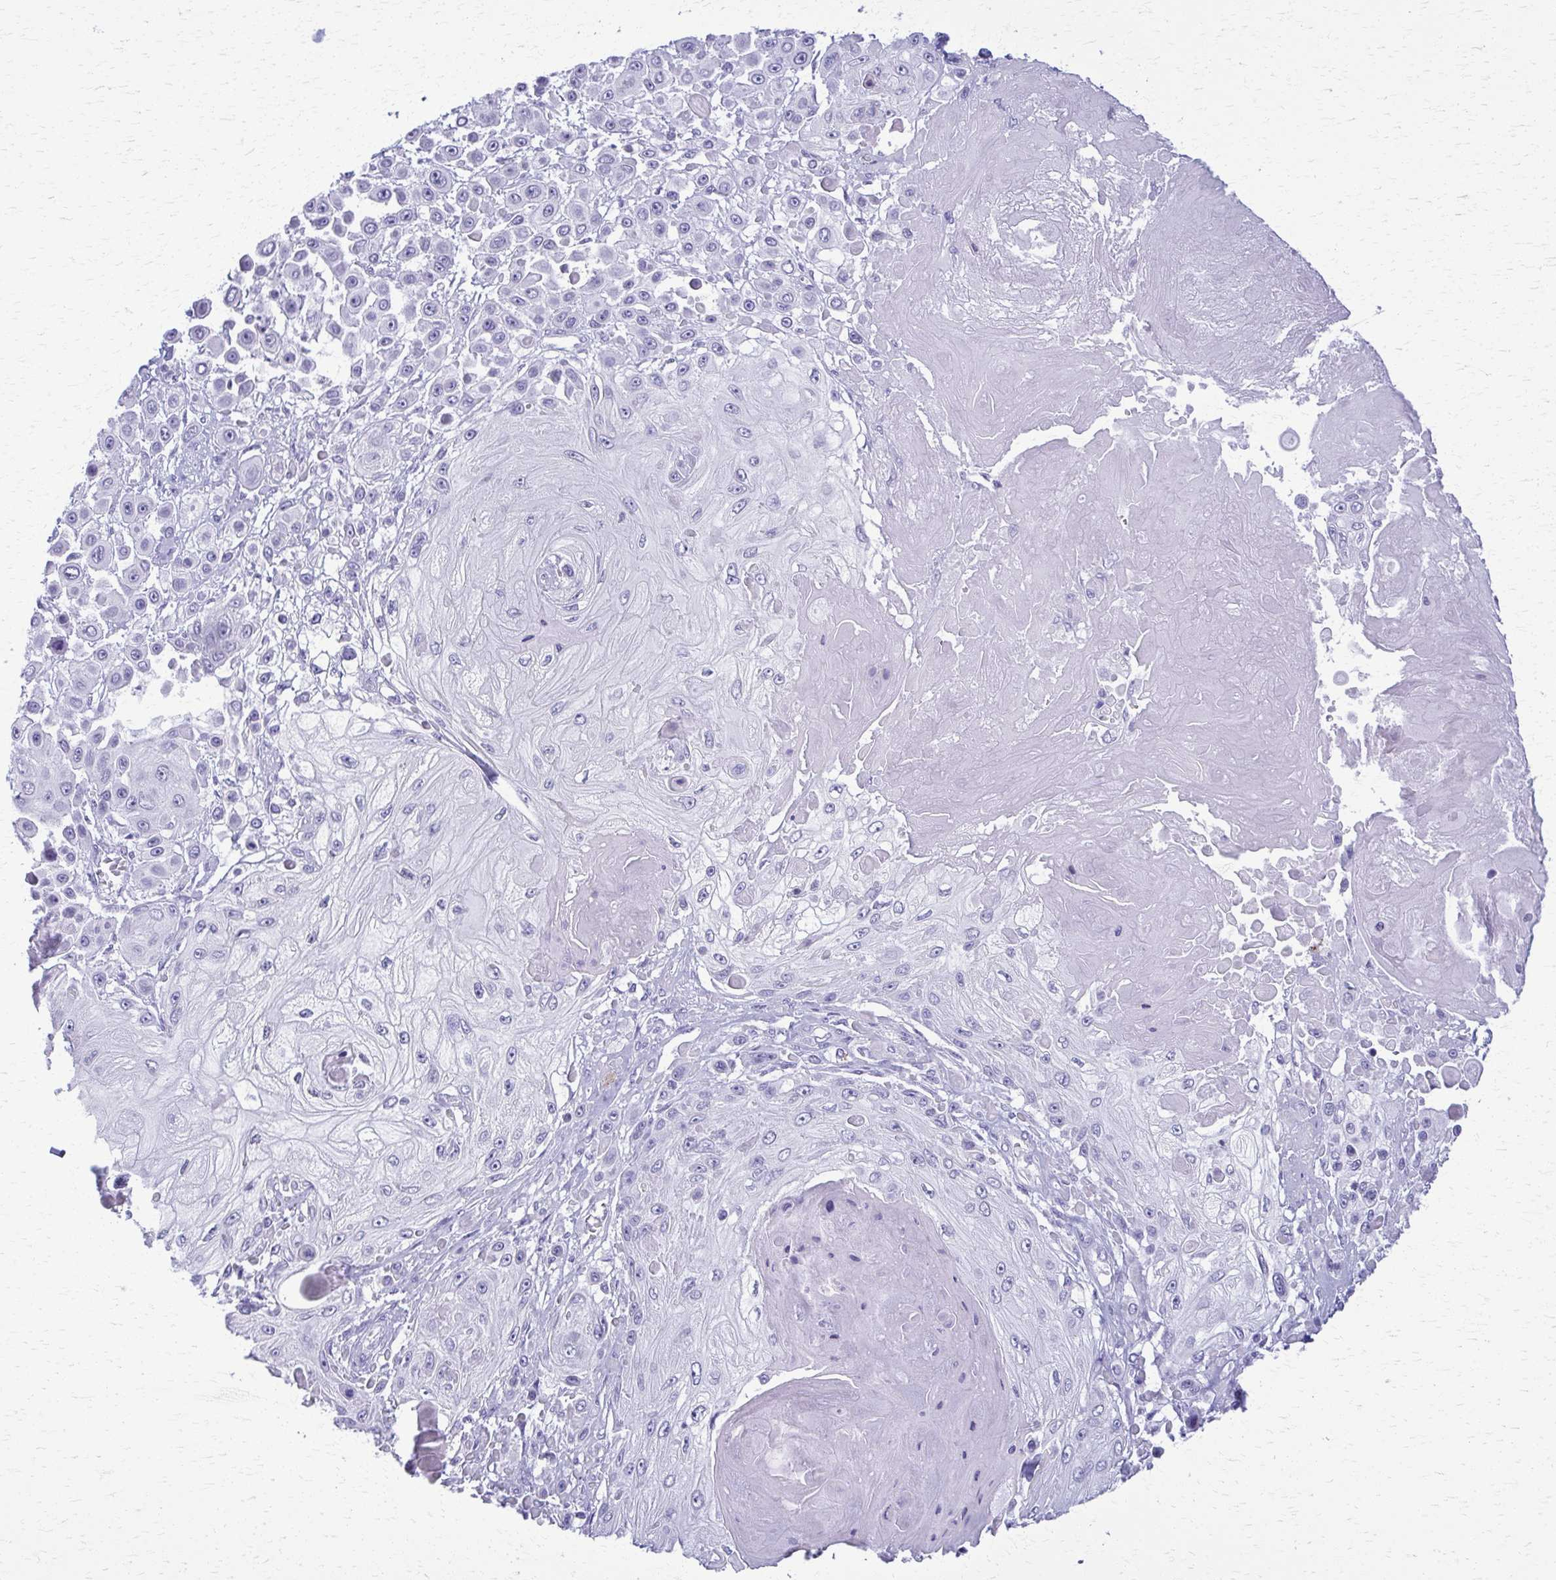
{"staining": {"intensity": "negative", "quantity": "none", "location": "none"}, "tissue": "skin cancer", "cell_type": "Tumor cells", "image_type": "cancer", "snomed": [{"axis": "morphology", "description": "Squamous cell carcinoma, NOS"}, {"axis": "topography", "description": "Skin"}], "caption": "Immunohistochemical staining of skin cancer shows no significant positivity in tumor cells. (DAB (3,3'-diaminobenzidine) immunohistochemistry visualized using brightfield microscopy, high magnification).", "gene": "ACSM2B", "patient": {"sex": "male", "age": 67}}